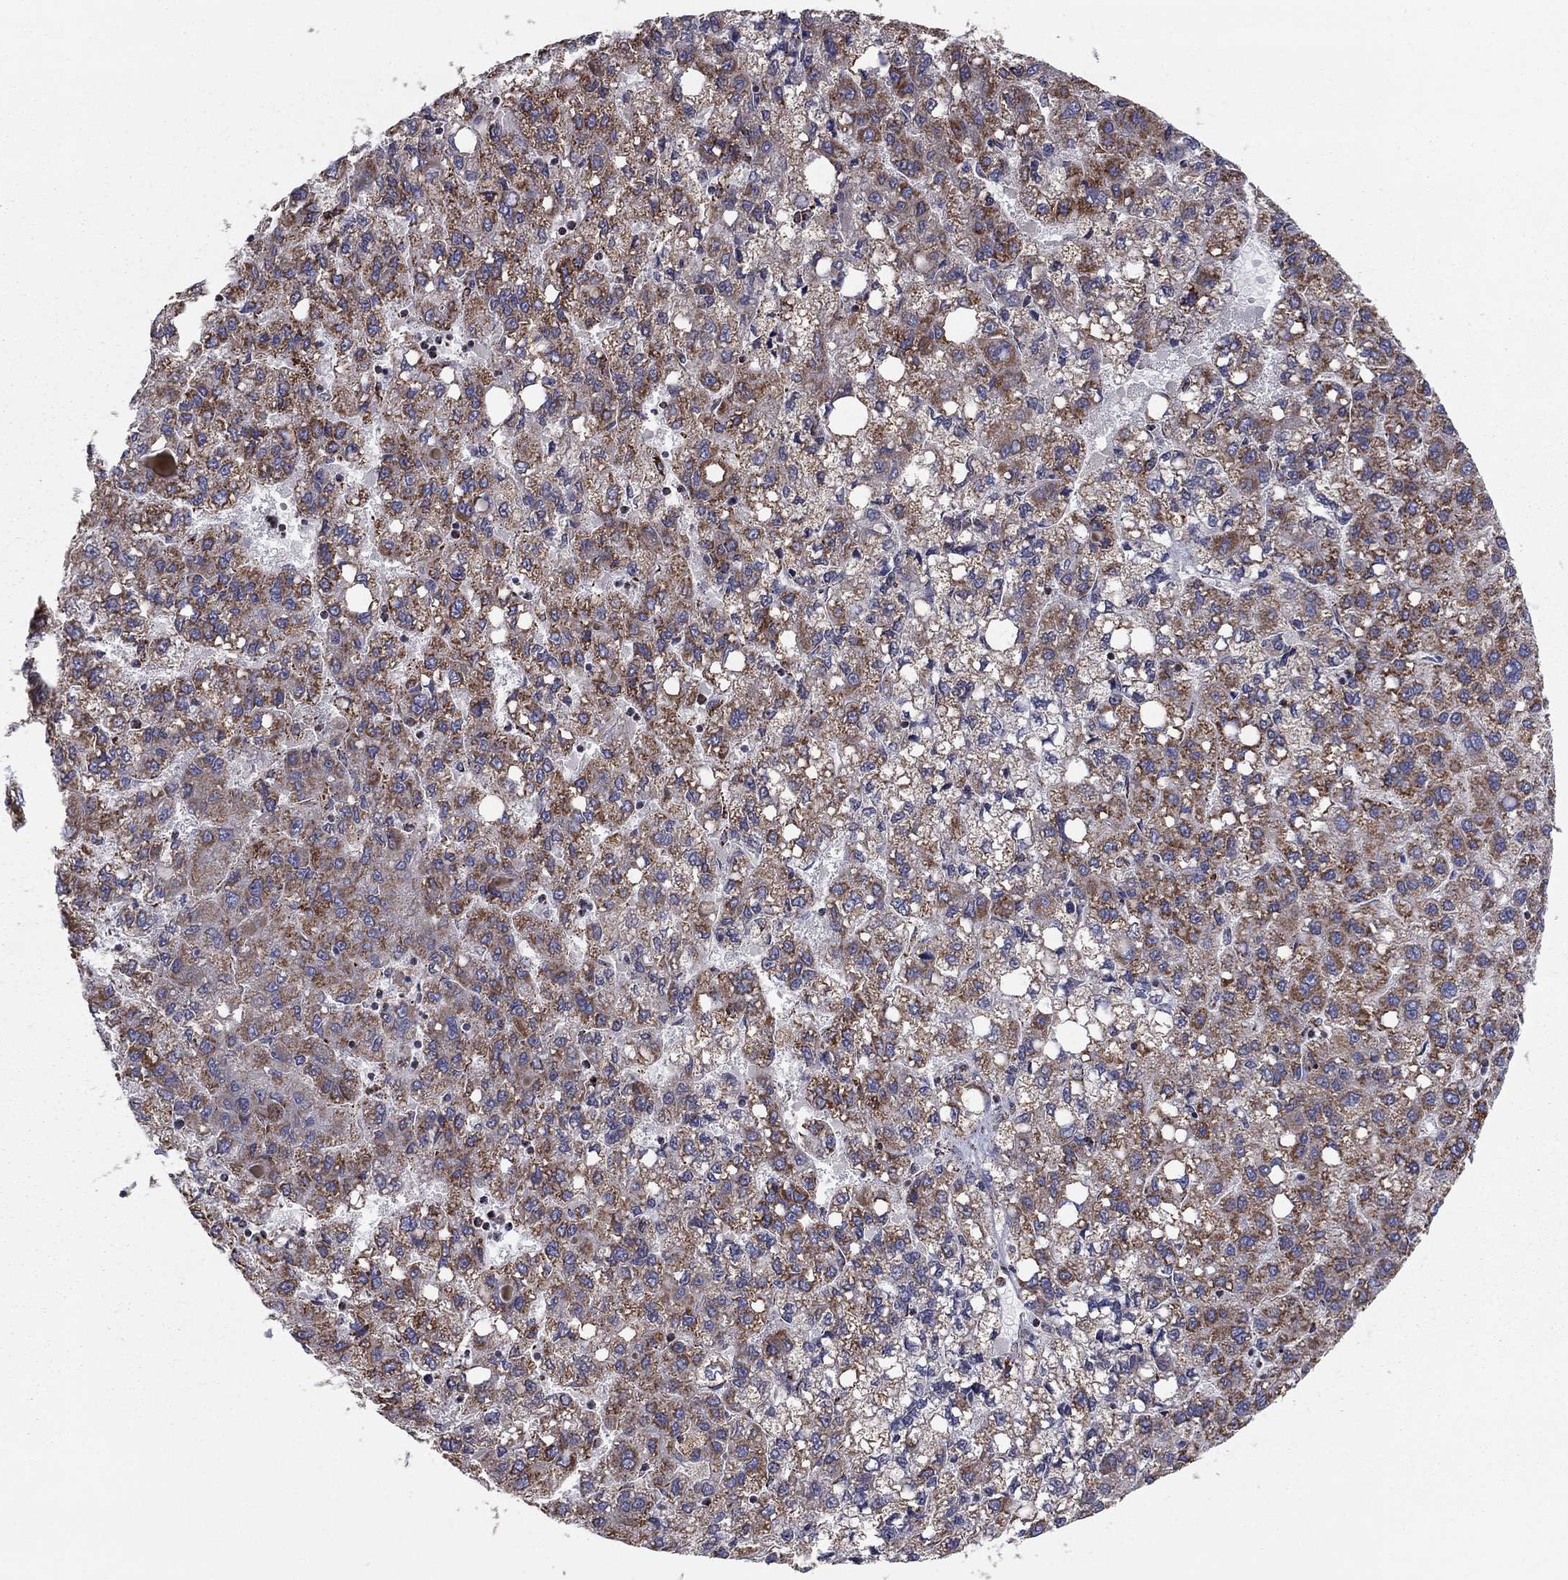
{"staining": {"intensity": "strong", "quantity": "25%-75%", "location": "cytoplasmic/membranous"}, "tissue": "liver cancer", "cell_type": "Tumor cells", "image_type": "cancer", "snomed": [{"axis": "morphology", "description": "Carcinoma, Hepatocellular, NOS"}, {"axis": "topography", "description": "Liver"}], "caption": "A brown stain highlights strong cytoplasmic/membranous staining of a protein in liver hepatocellular carcinoma tumor cells.", "gene": "NDUFV1", "patient": {"sex": "female", "age": 82}}